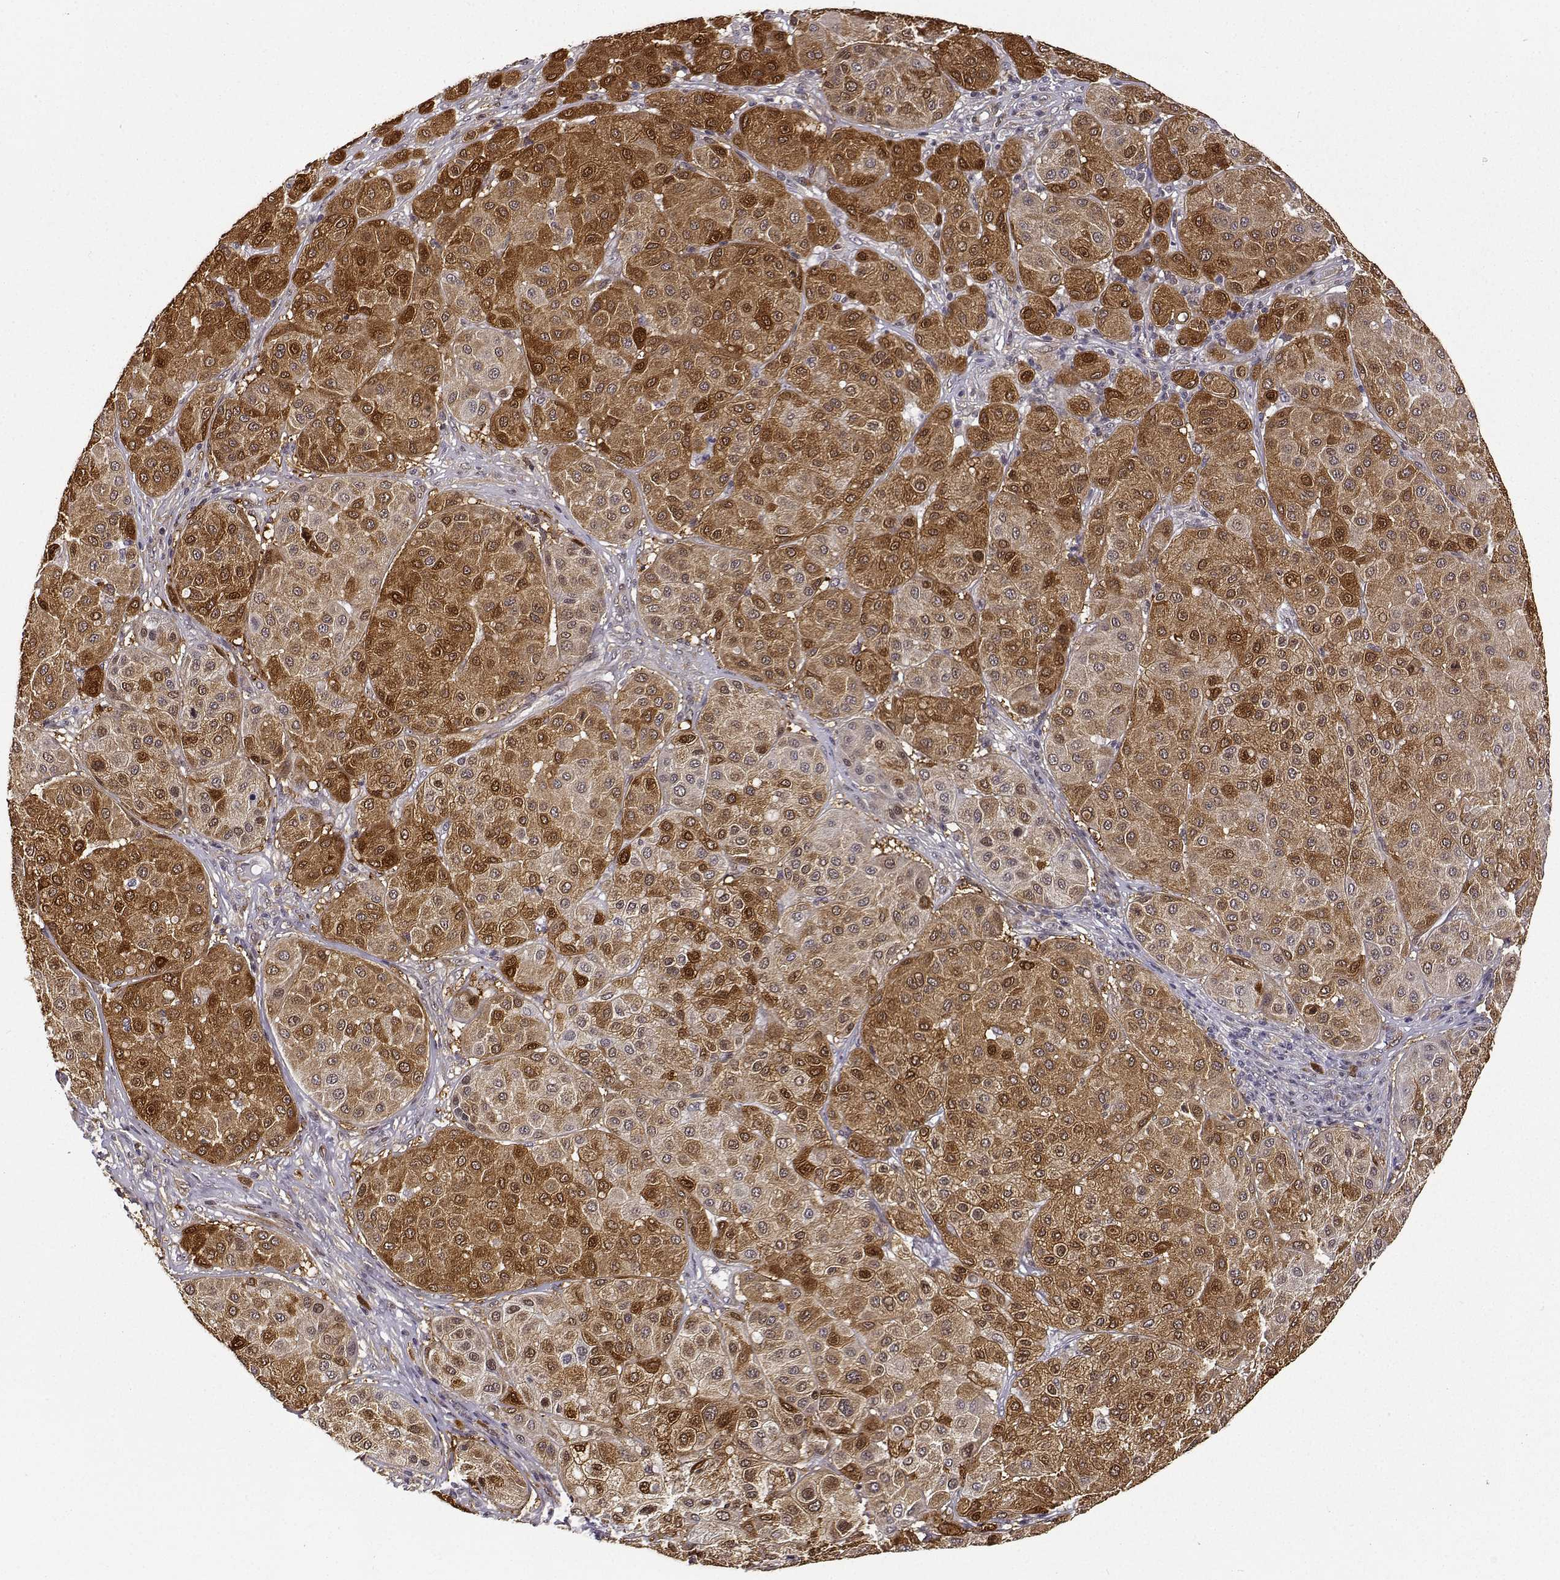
{"staining": {"intensity": "moderate", "quantity": ">75%", "location": "cytoplasmic/membranous"}, "tissue": "melanoma", "cell_type": "Tumor cells", "image_type": "cancer", "snomed": [{"axis": "morphology", "description": "Malignant melanoma, Metastatic site"}, {"axis": "topography", "description": "Smooth muscle"}], "caption": "Moderate cytoplasmic/membranous positivity is identified in approximately >75% of tumor cells in malignant melanoma (metastatic site).", "gene": "PHGDH", "patient": {"sex": "male", "age": 41}}